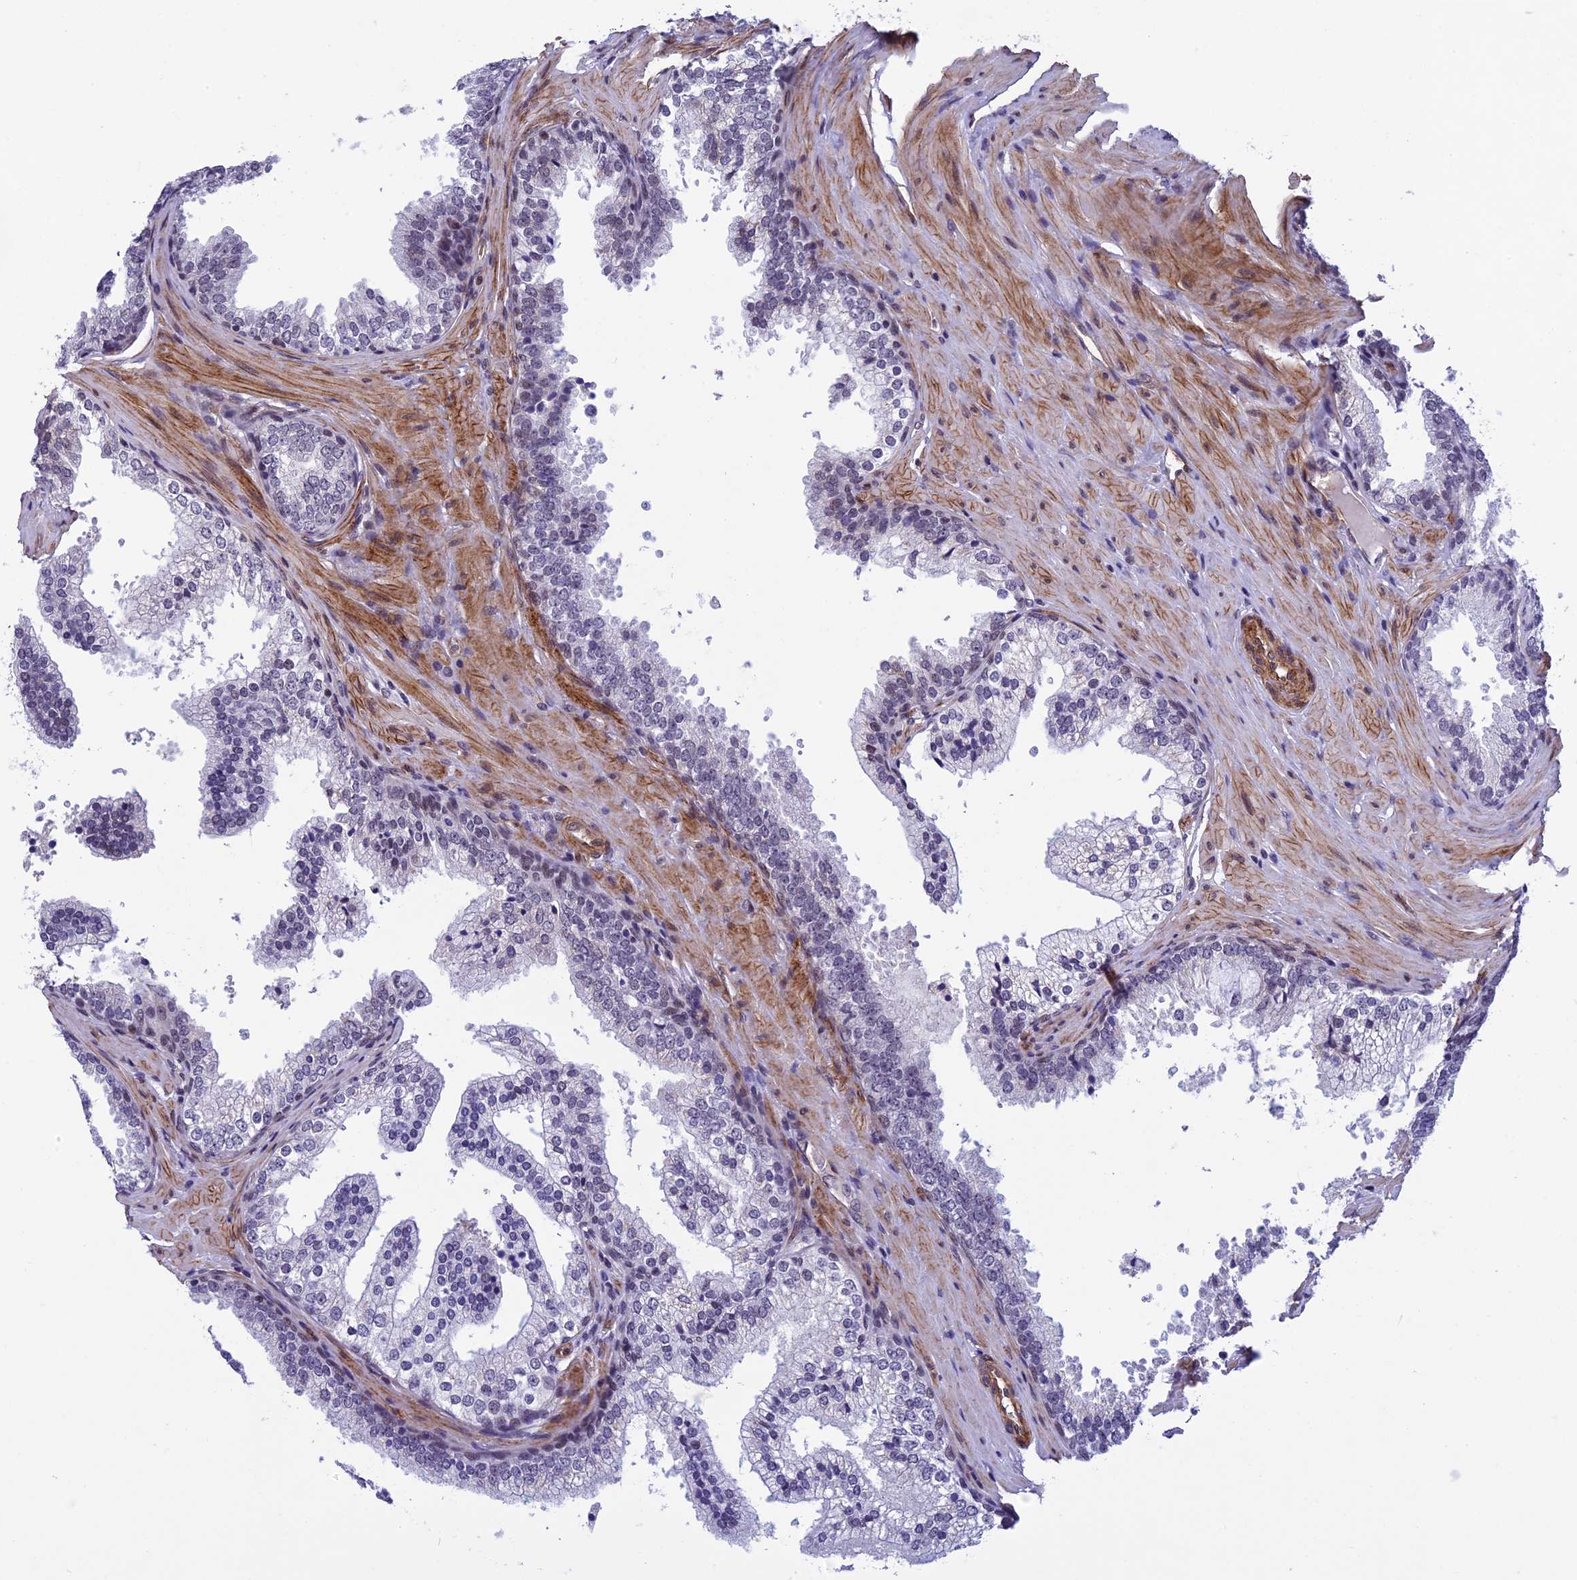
{"staining": {"intensity": "negative", "quantity": "none", "location": "none"}, "tissue": "prostate", "cell_type": "Glandular cells", "image_type": "normal", "snomed": [{"axis": "morphology", "description": "Normal tissue, NOS"}, {"axis": "topography", "description": "Prostate"}], "caption": "This is a histopathology image of immunohistochemistry staining of benign prostate, which shows no staining in glandular cells. (Immunohistochemistry (ihc), brightfield microscopy, high magnification).", "gene": "NIPBL", "patient": {"sex": "male", "age": 60}}